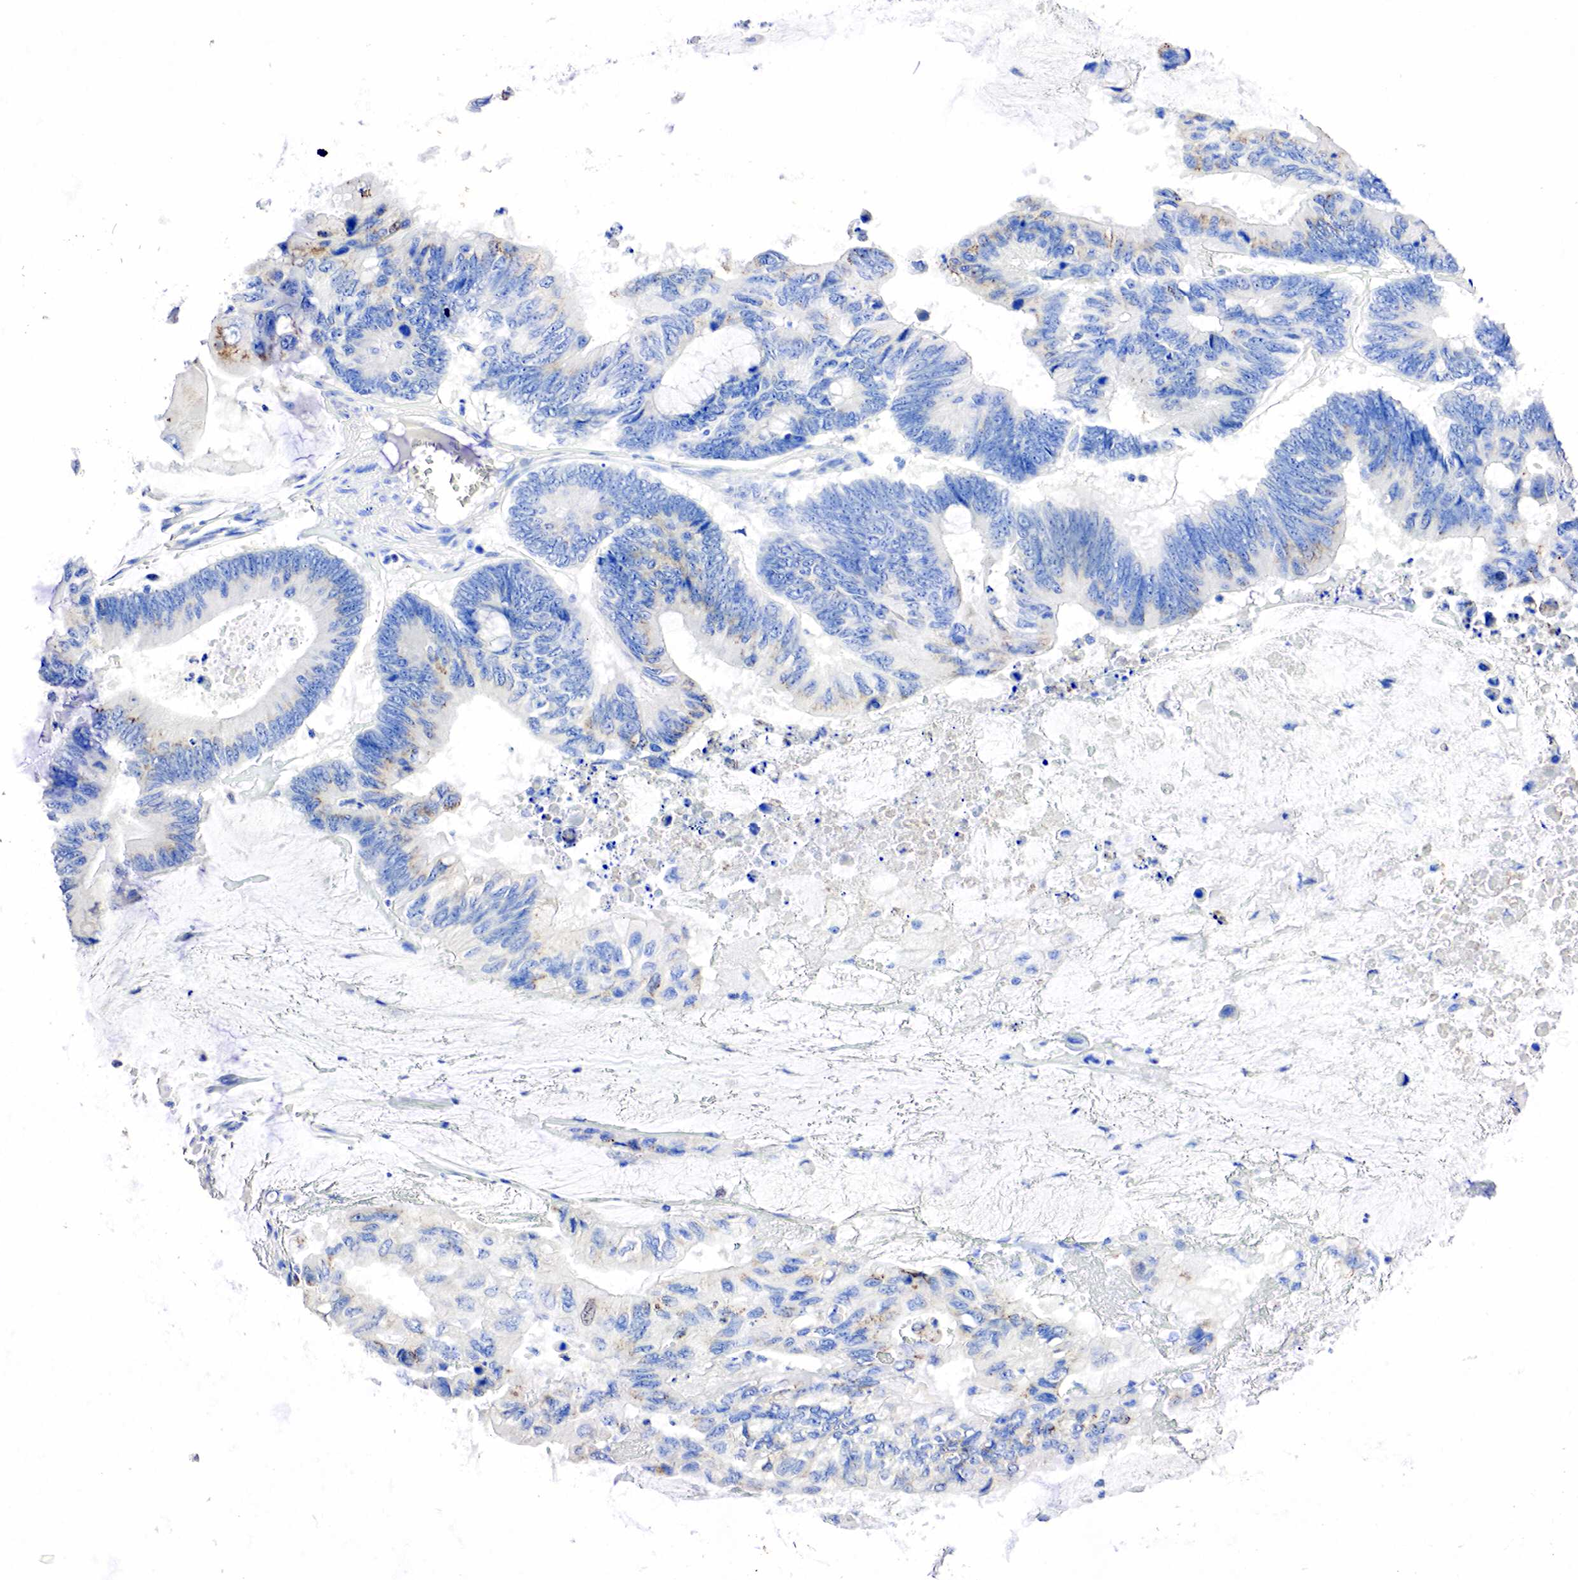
{"staining": {"intensity": "weak", "quantity": "<25%", "location": "cytoplasmic/membranous"}, "tissue": "colorectal cancer", "cell_type": "Tumor cells", "image_type": "cancer", "snomed": [{"axis": "morphology", "description": "Adenocarcinoma, NOS"}, {"axis": "topography", "description": "Colon"}], "caption": "Immunohistochemistry (IHC) histopathology image of neoplastic tissue: human adenocarcinoma (colorectal) stained with DAB reveals no significant protein staining in tumor cells. (Immunohistochemistry, brightfield microscopy, high magnification).", "gene": "SST", "patient": {"sex": "male", "age": 65}}